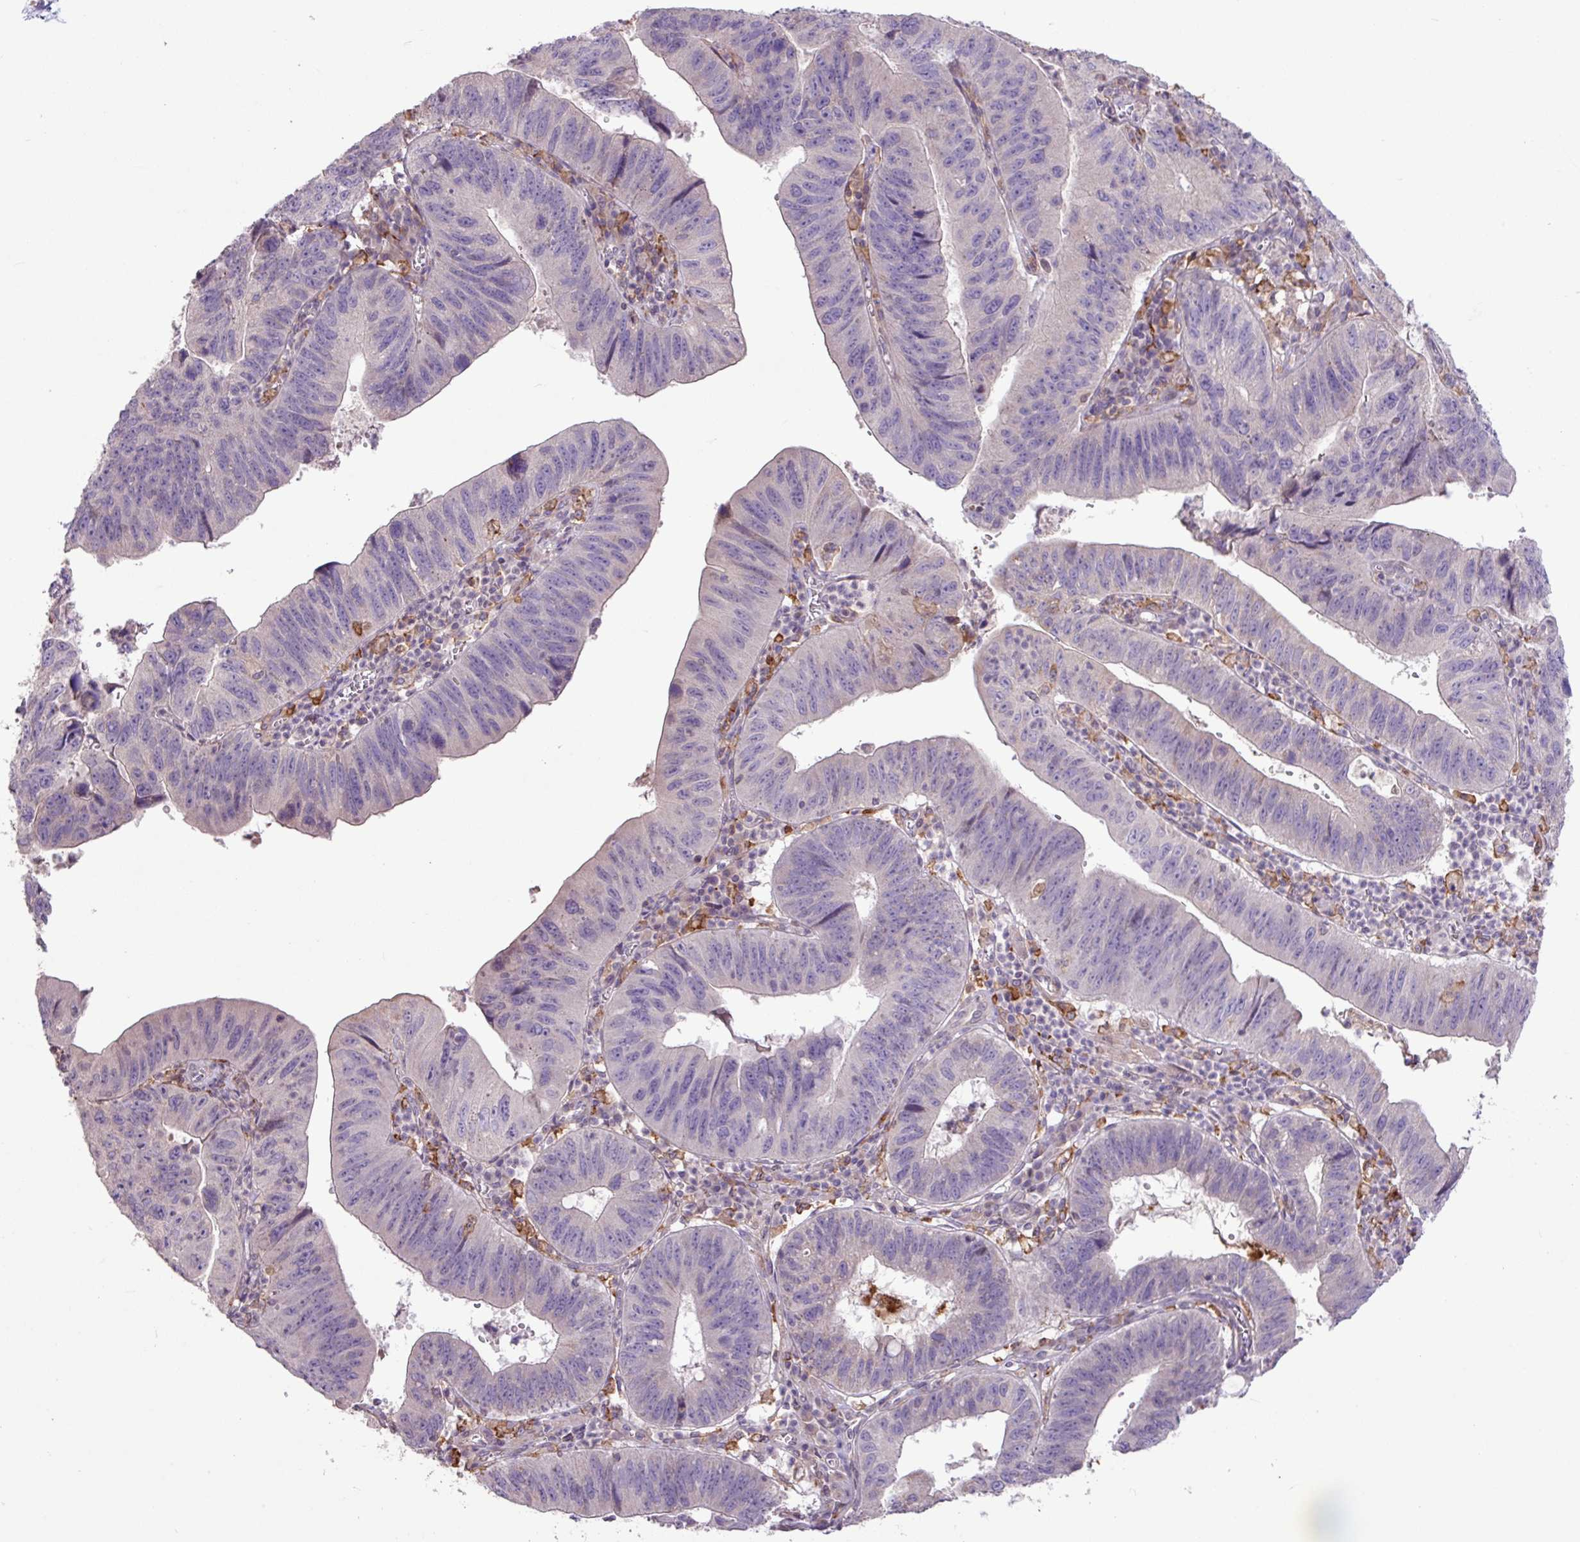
{"staining": {"intensity": "negative", "quantity": "none", "location": "none"}, "tissue": "stomach cancer", "cell_type": "Tumor cells", "image_type": "cancer", "snomed": [{"axis": "morphology", "description": "Adenocarcinoma, NOS"}, {"axis": "topography", "description": "Stomach"}], "caption": "The histopathology image reveals no significant expression in tumor cells of stomach cancer. (Immunohistochemistry, brightfield microscopy, high magnification).", "gene": "ARHGEF25", "patient": {"sex": "male", "age": 59}}